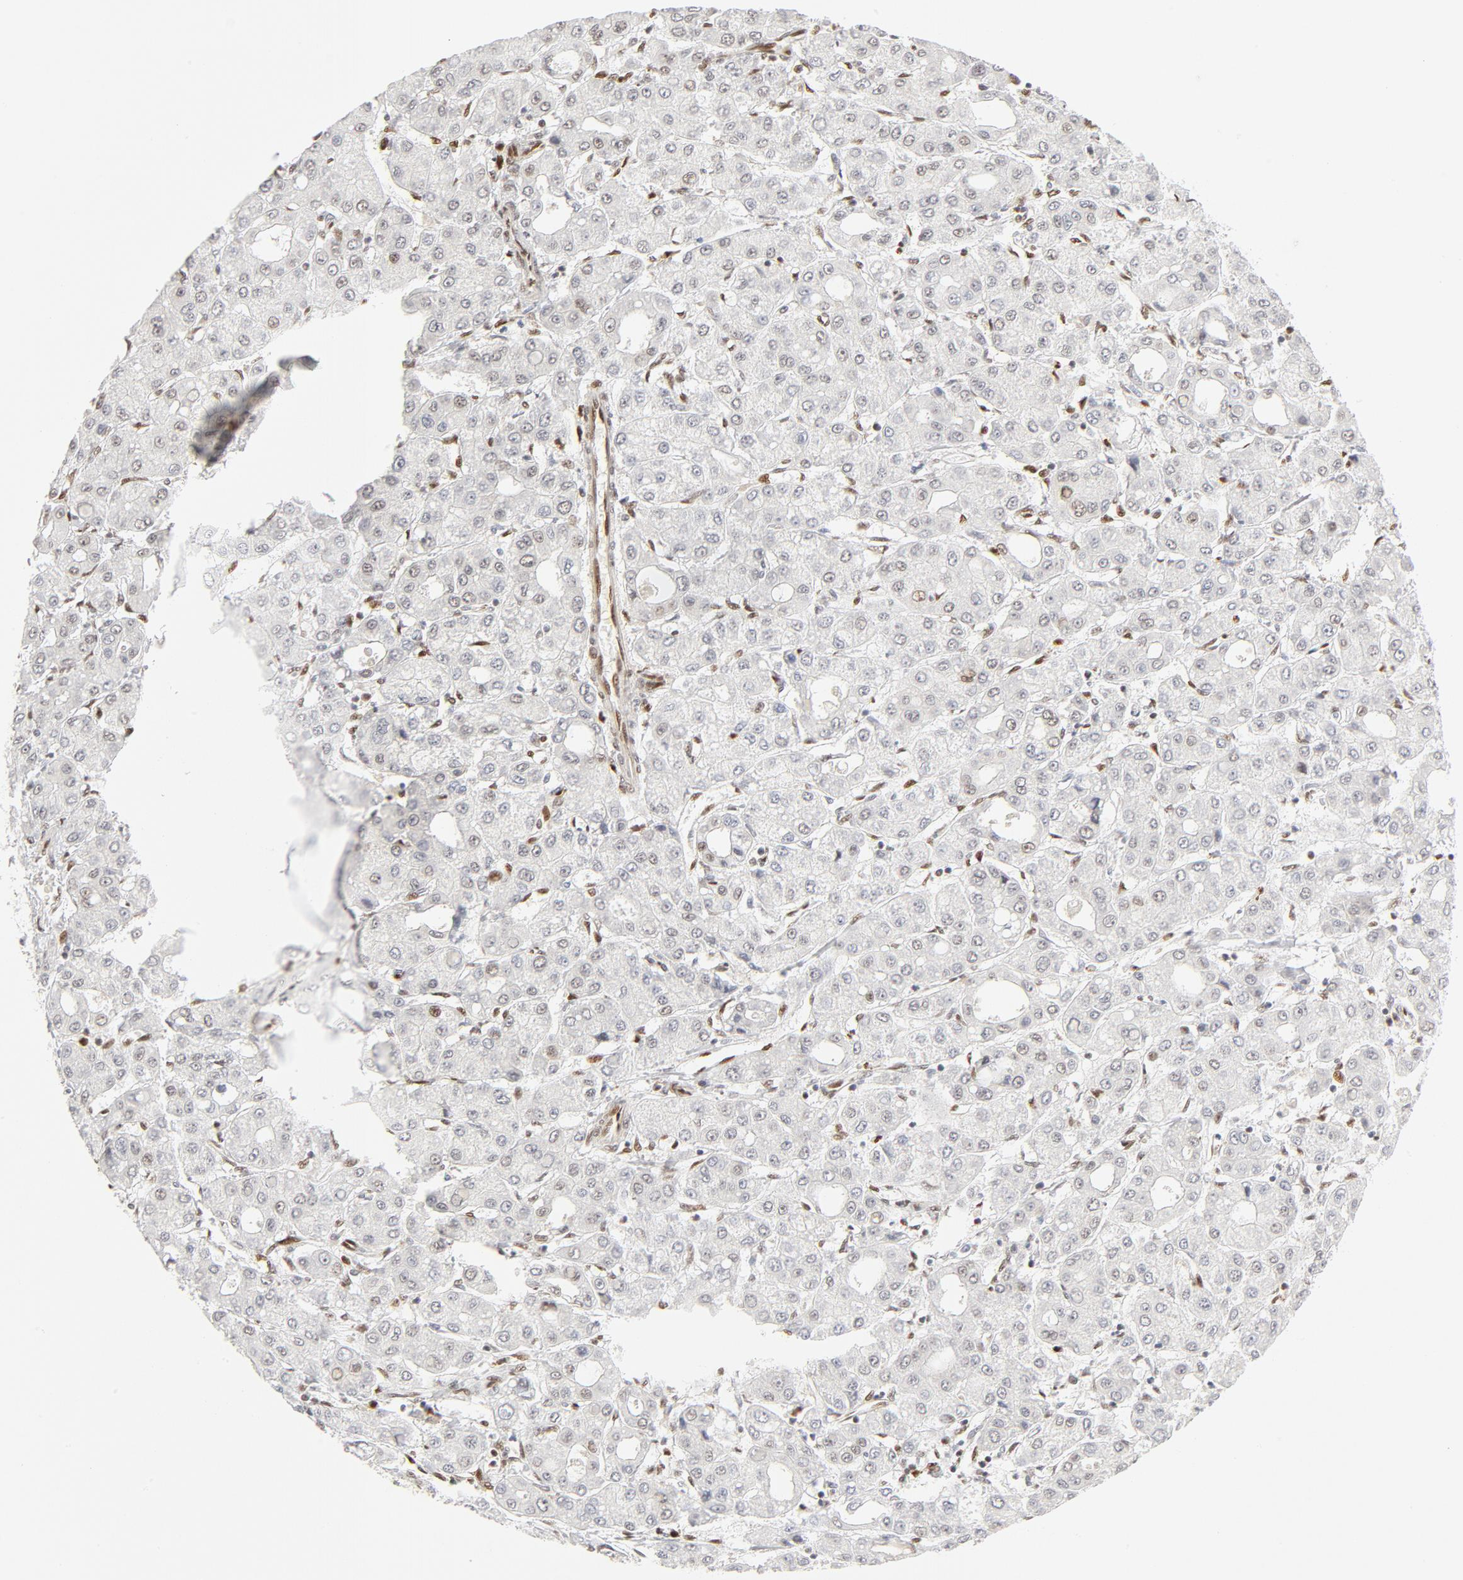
{"staining": {"intensity": "weak", "quantity": "<25%", "location": "nuclear"}, "tissue": "liver cancer", "cell_type": "Tumor cells", "image_type": "cancer", "snomed": [{"axis": "morphology", "description": "Carcinoma, Hepatocellular, NOS"}, {"axis": "topography", "description": "Liver"}], "caption": "Tumor cells are negative for brown protein staining in liver cancer (hepatocellular carcinoma).", "gene": "MEF2A", "patient": {"sex": "male", "age": 69}}